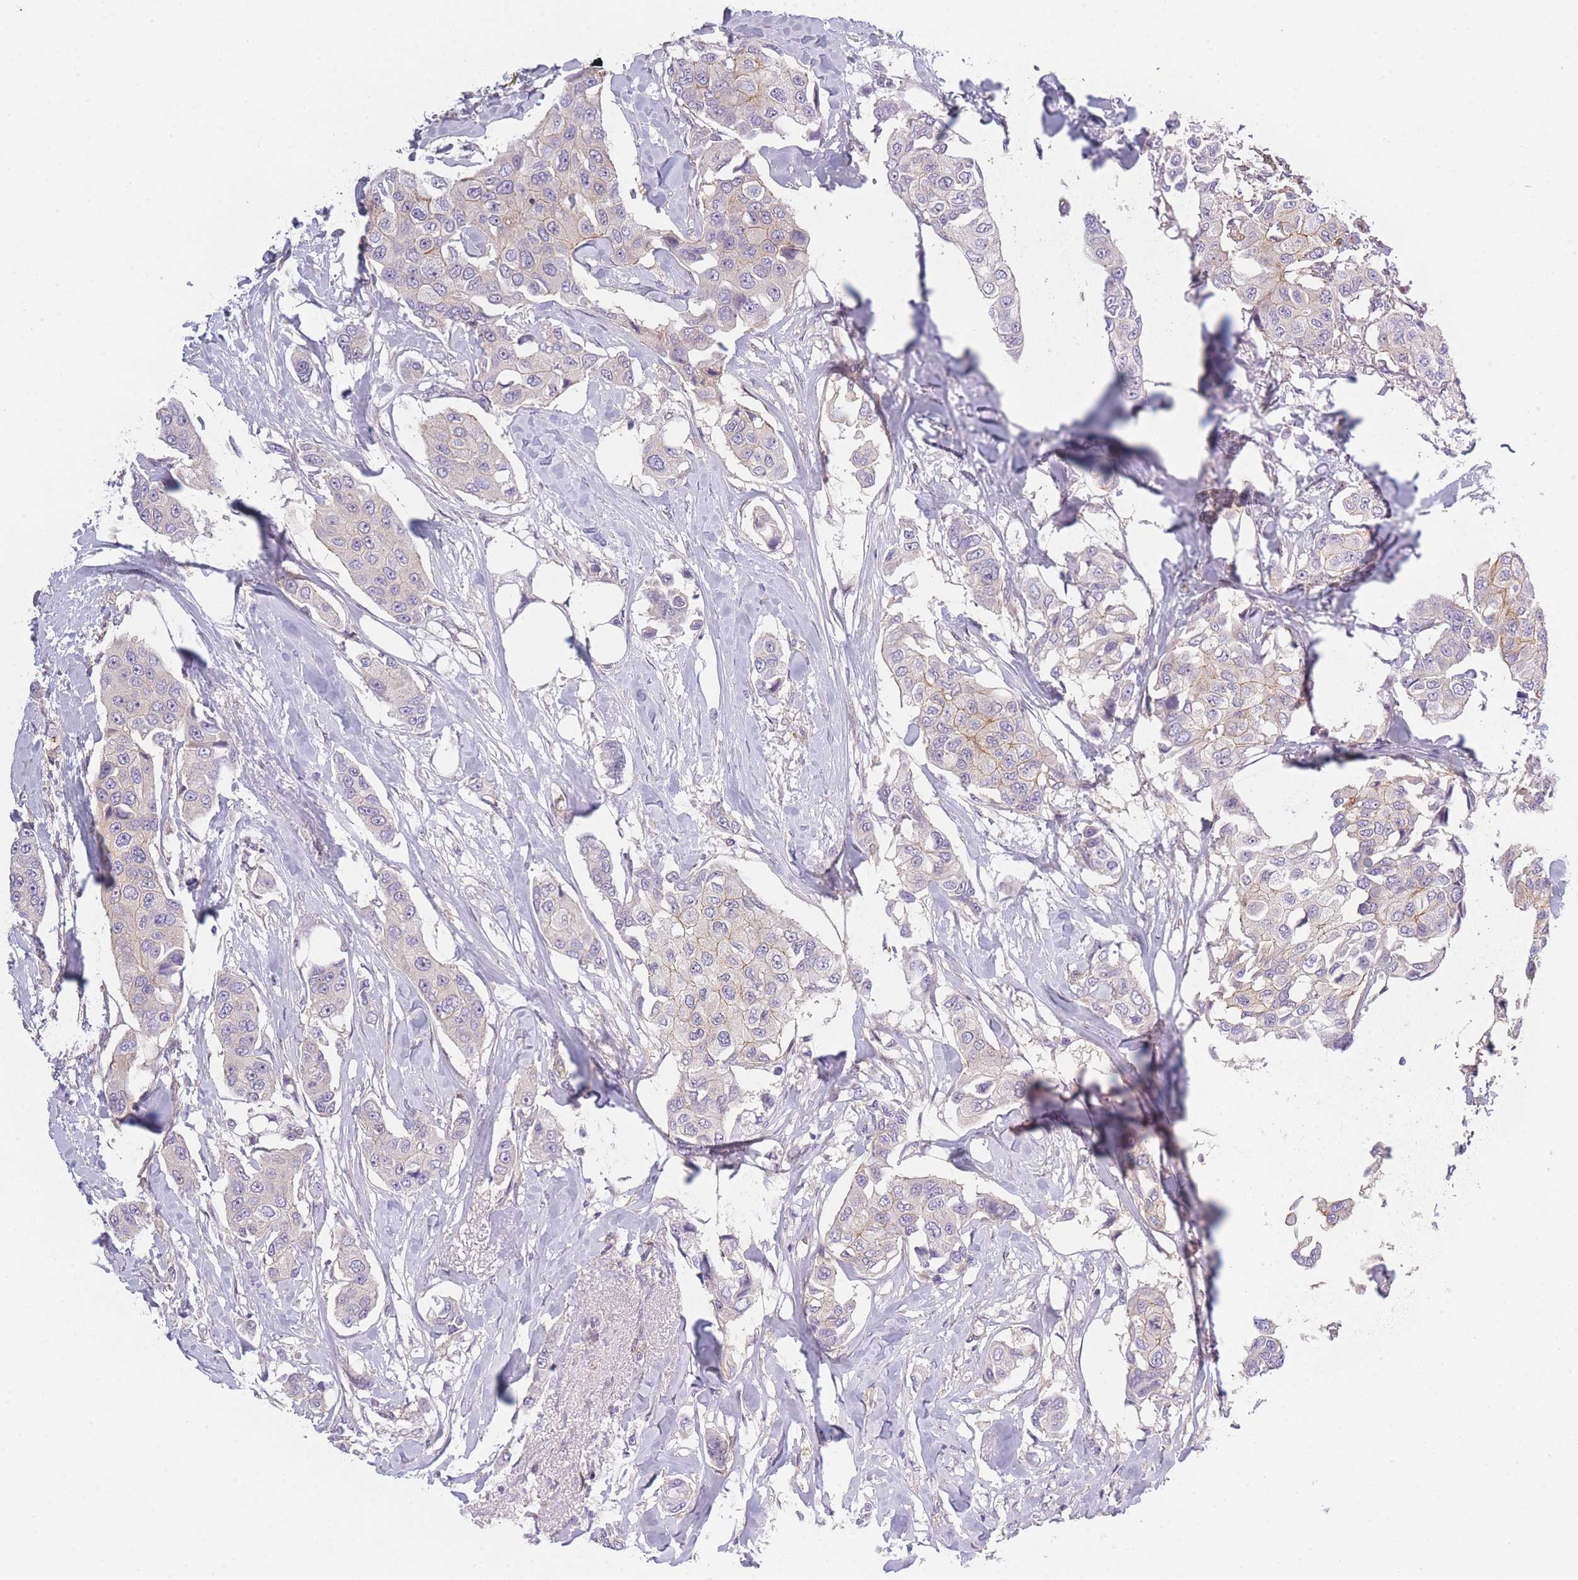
{"staining": {"intensity": "weak", "quantity": "<25%", "location": "cytoplasmic/membranous"}, "tissue": "breast cancer", "cell_type": "Tumor cells", "image_type": "cancer", "snomed": [{"axis": "morphology", "description": "Duct carcinoma"}, {"axis": "topography", "description": "Breast"}], "caption": "Photomicrograph shows no protein expression in tumor cells of breast cancer (infiltrating ductal carcinoma) tissue.", "gene": "SLC7A6", "patient": {"sex": "female", "age": 80}}